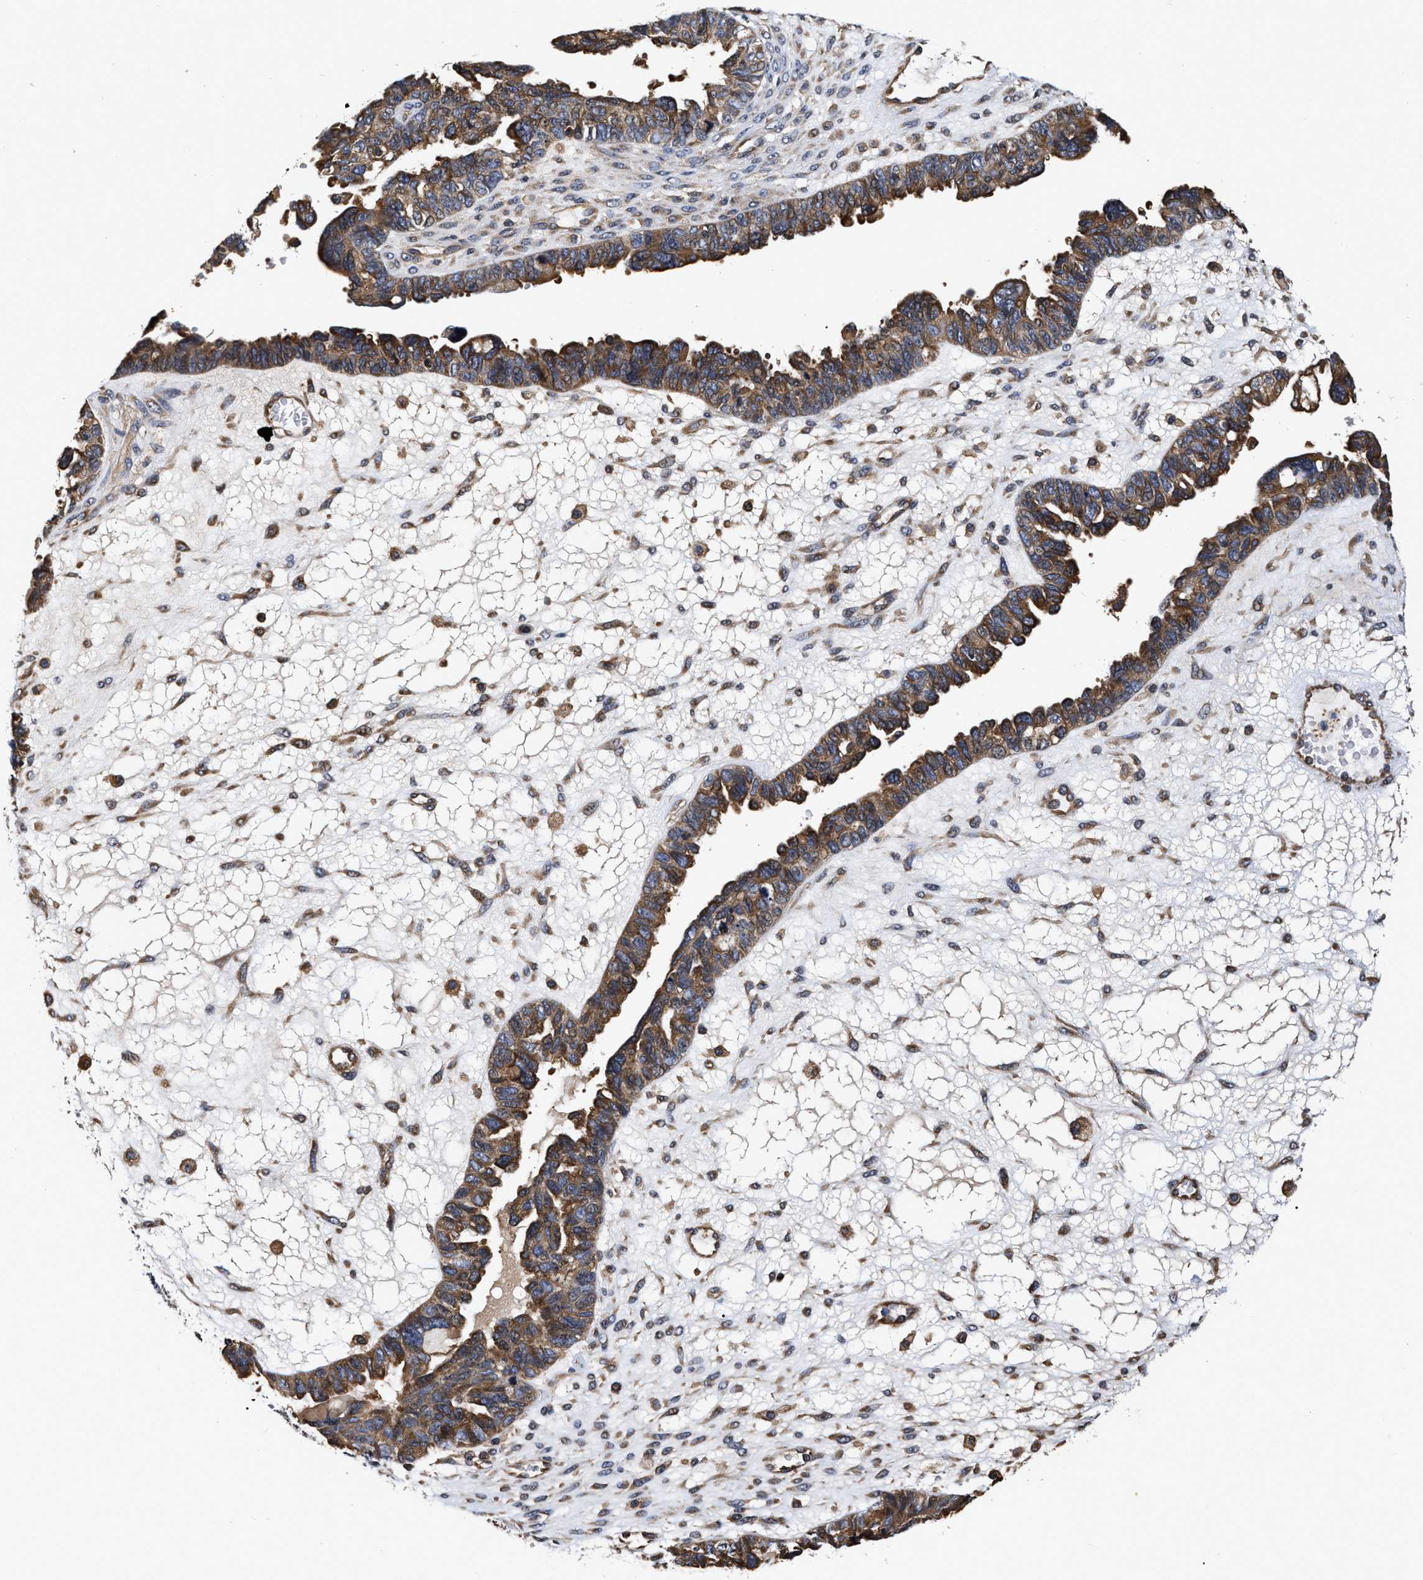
{"staining": {"intensity": "moderate", "quantity": ">75%", "location": "cytoplasmic/membranous"}, "tissue": "ovarian cancer", "cell_type": "Tumor cells", "image_type": "cancer", "snomed": [{"axis": "morphology", "description": "Cystadenocarcinoma, serous, NOS"}, {"axis": "topography", "description": "Ovary"}], "caption": "Ovarian cancer stained with immunohistochemistry (IHC) demonstrates moderate cytoplasmic/membranous staining in approximately >75% of tumor cells.", "gene": "ABCG8", "patient": {"sex": "female", "age": 79}}